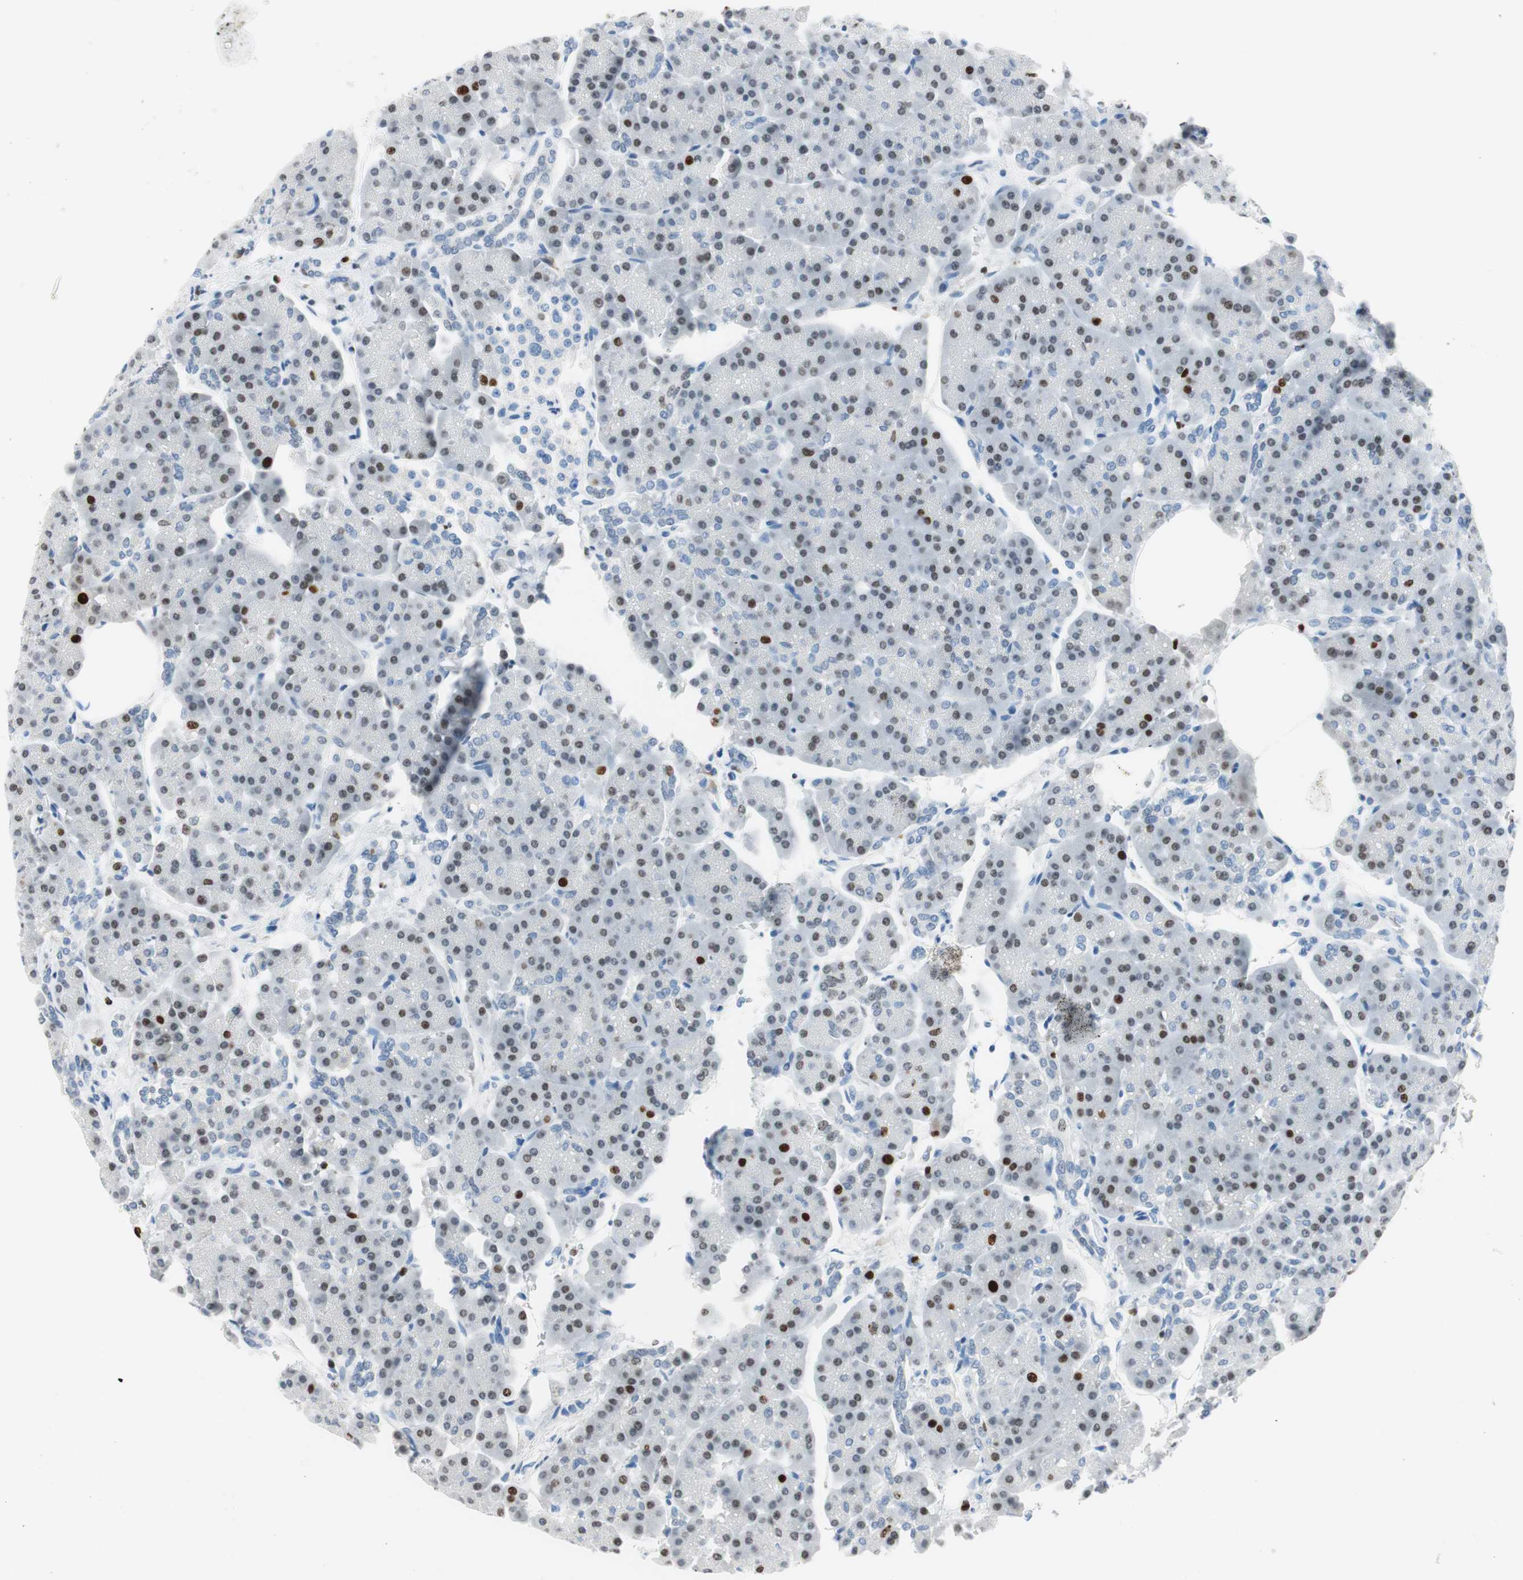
{"staining": {"intensity": "weak", "quantity": ">75%", "location": "cytoplasmic/membranous,nuclear"}, "tissue": "pancreas", "cell_type": "Exocrine glandular cells", "image_type": "normal", "snomed": [{"axis": "morphology", "description": "Normal tissue, NOS"}, {"axis": "topography", "description": "Pancreas"}], "caption": "Protein expression analysis of unremarkable pancreas displays weak cytoplasmic/membranous,nuclear expression in approximately >75% of exocrine glandular cells. The staining was performed using DAB, with brown indicating positive protein expression. Nuclei are stained blue with hematoxylin.", "gene": "EZH2", "patient": {"sex": "female", "age": 70}}